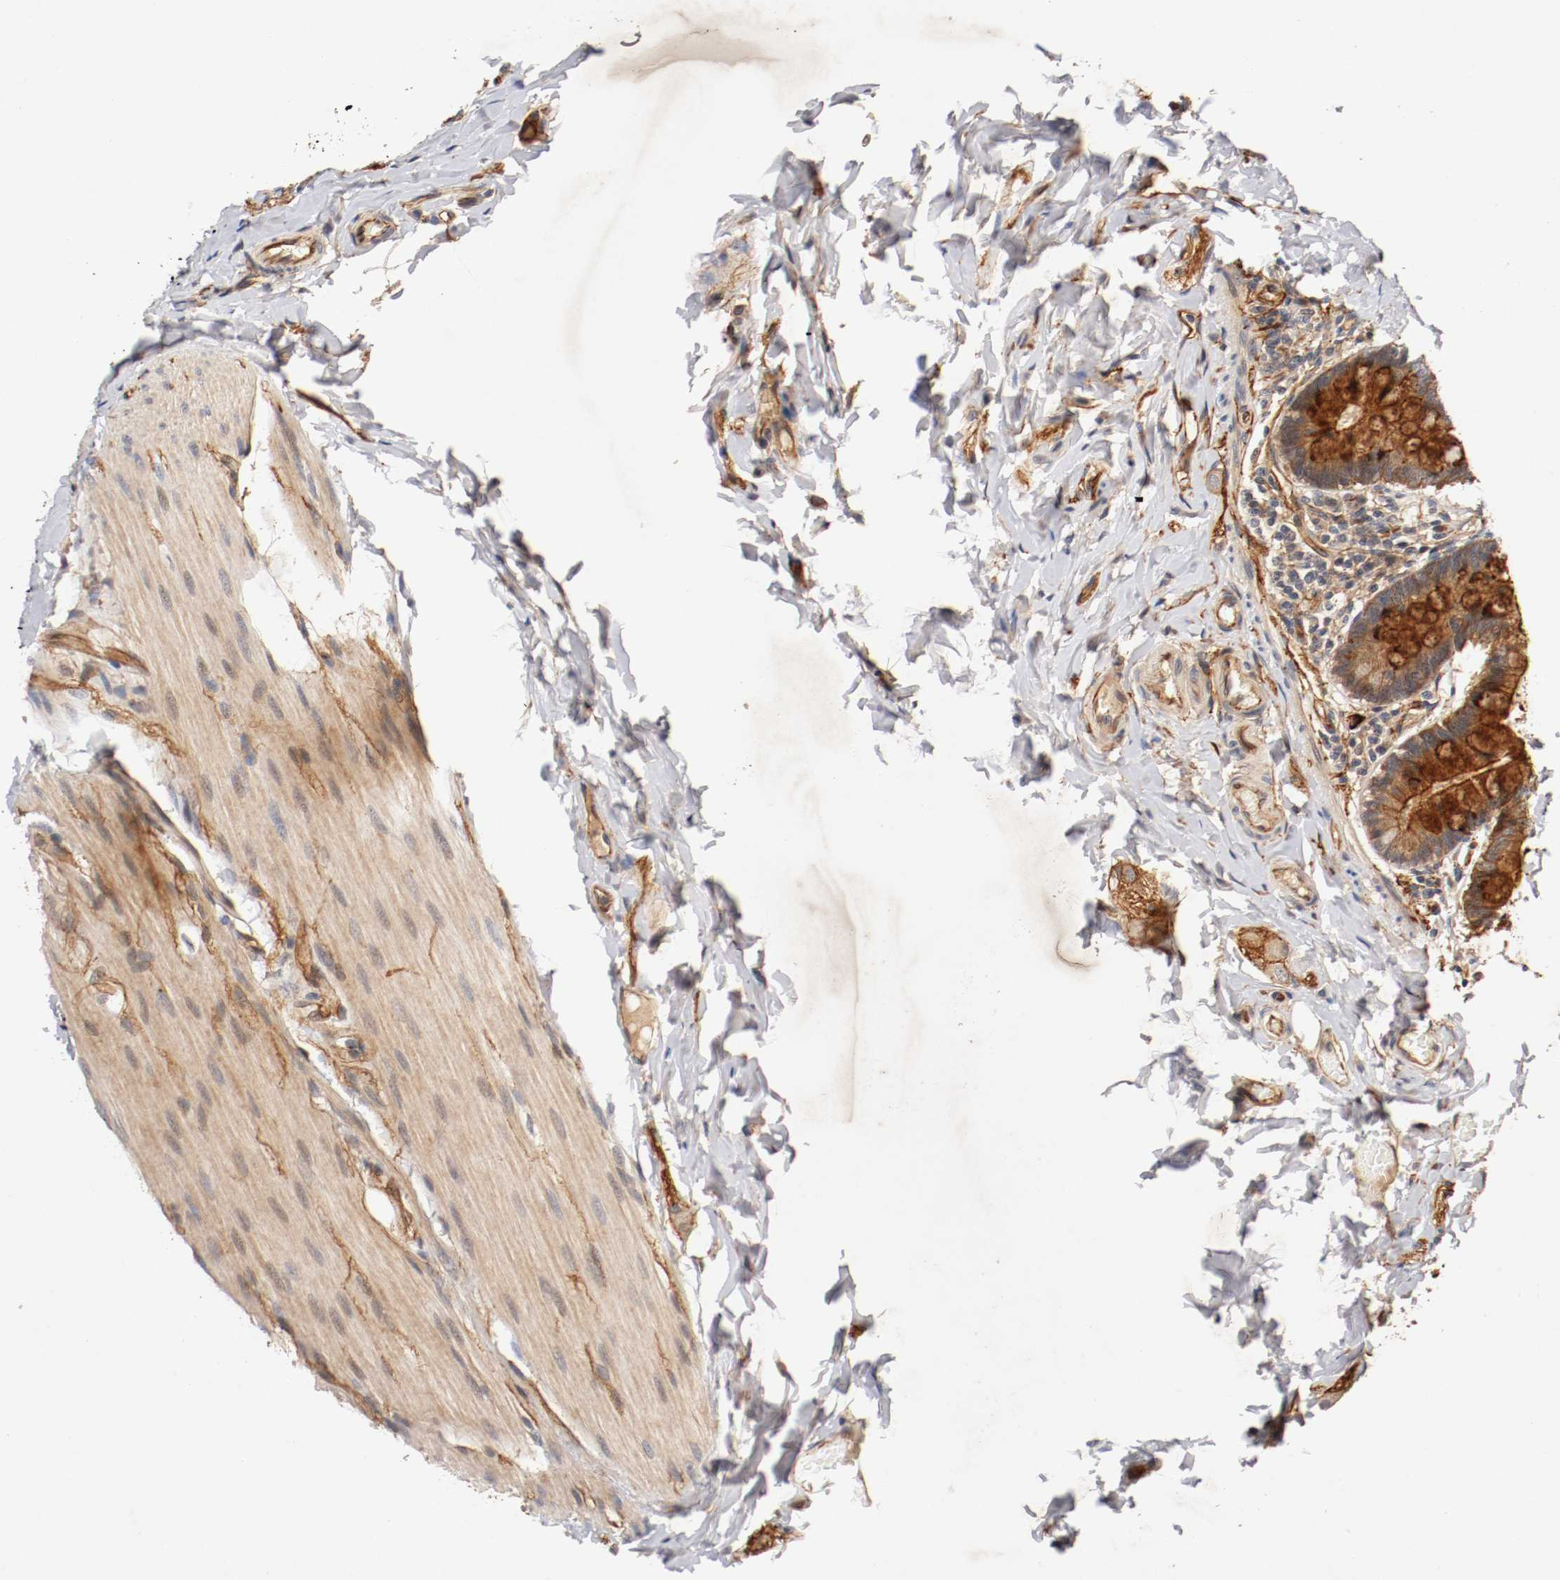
{"staining": {"intensity": "strong", "quantity": ">75%", "location": "cytoplasmic/membranous"}, "tissue": "small intestine", "cell_type": "Glandular cells", "image_type": "normal", "snomed": [{"axis": "morphology", "description": "Normal tissue, NOS"}, {"axis": "topography", "description": "Small intestine"}], "caption": "DAB immunohistochemical staining of unremarkable small intestine demonstrates strong cytoplasmic/membranous protein staining in about >75% of glandular cells.", "gene": "TYK2", "patient": {"sex": "male", "age": 41}}